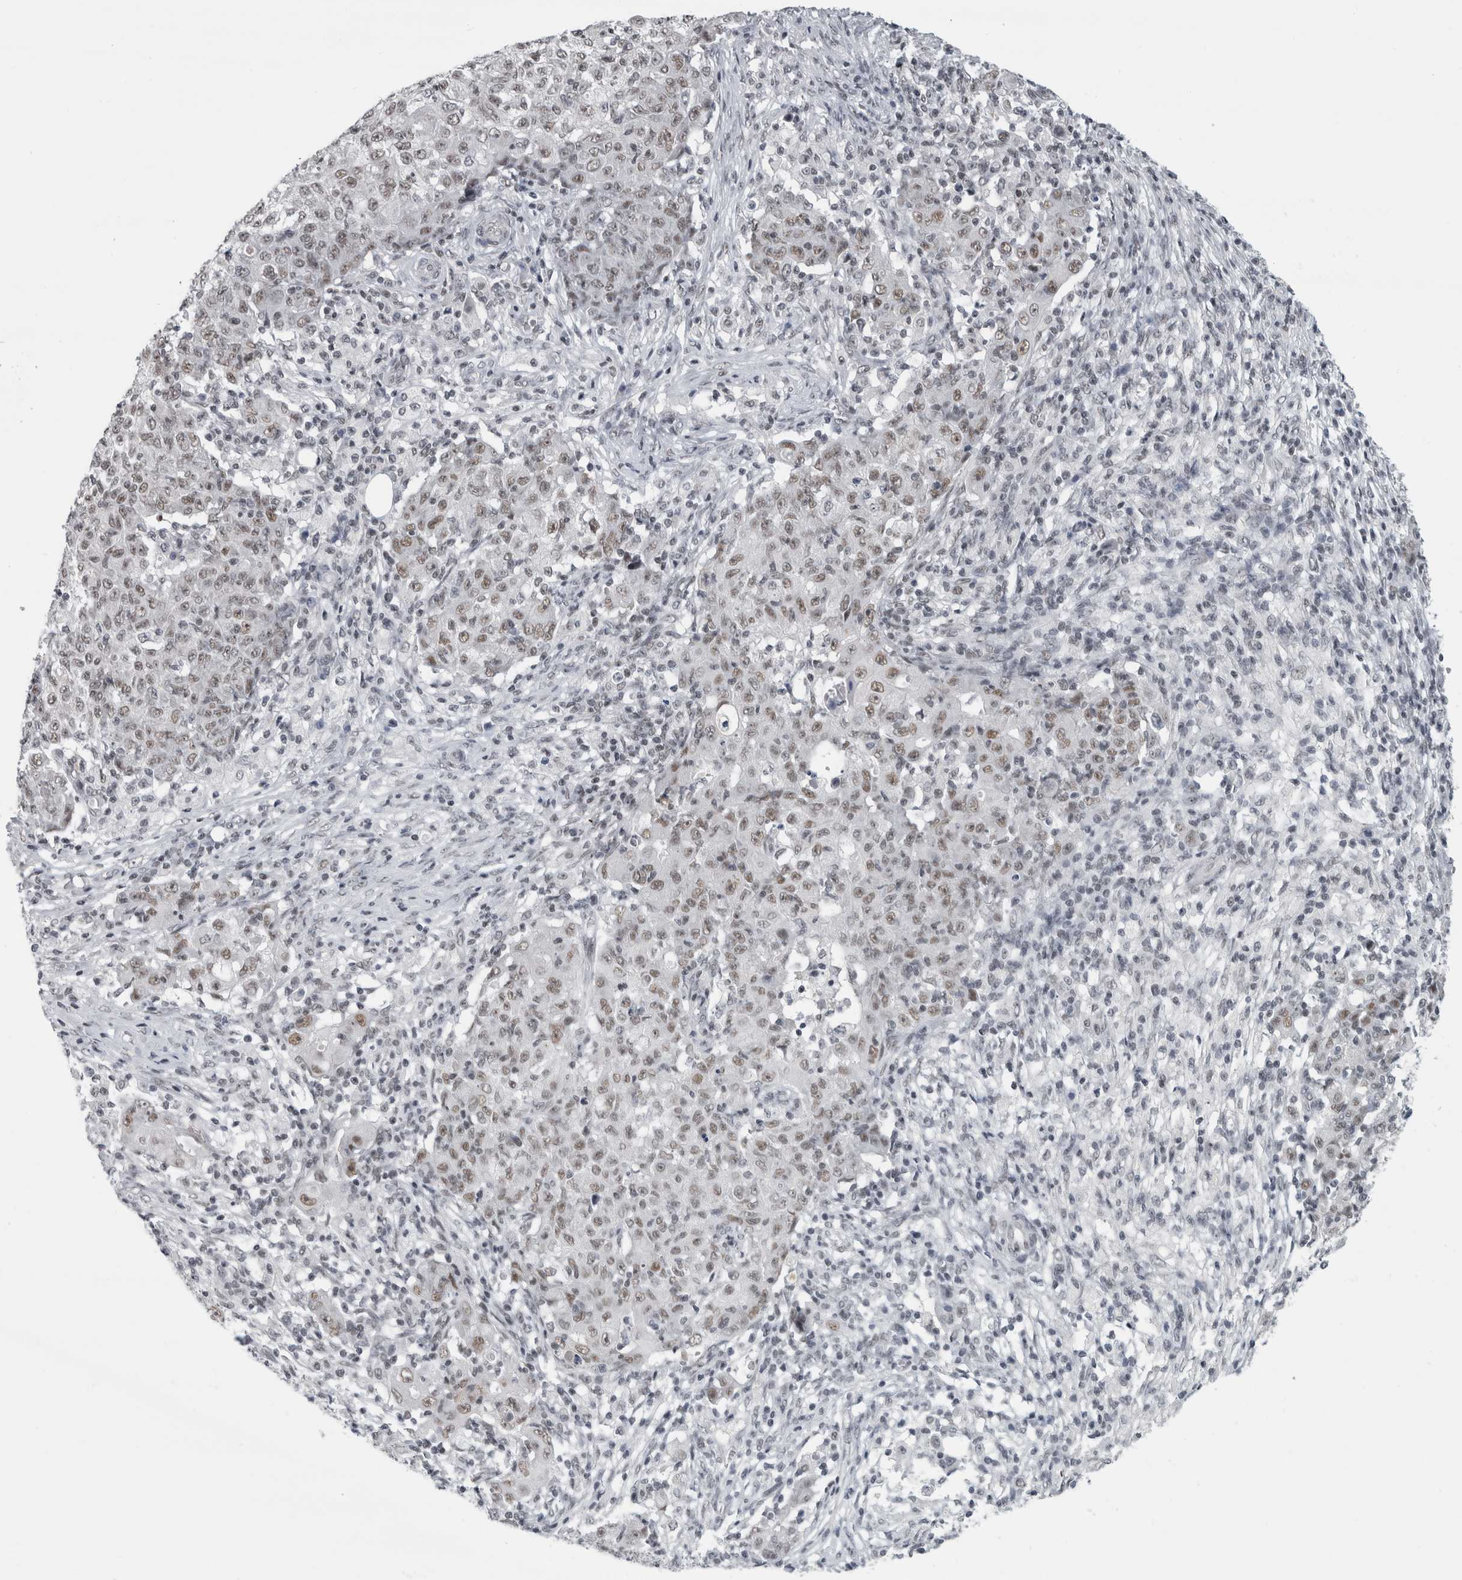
{"staining": {"intensity": "weak", "quantity": ">75%", "location": "nuclear"}, "tissue": "ovarian cancer", "cell_type": "Tumor cells", "image_type": "cancer", "snomed": [{"axis": "morphology", "description": "Carcinoma, endometroid"}, {"axis": "topography", "description": "Ovary"}], "caption": "Immunohistochemical staining of human ovarian cancer (endometroid carcinoma) reveals low levels of weak nuclear protein expression in about >75% of tumor cells.", "gene": "ARID4B", "patient": {"sex": "female", "age": 42}}